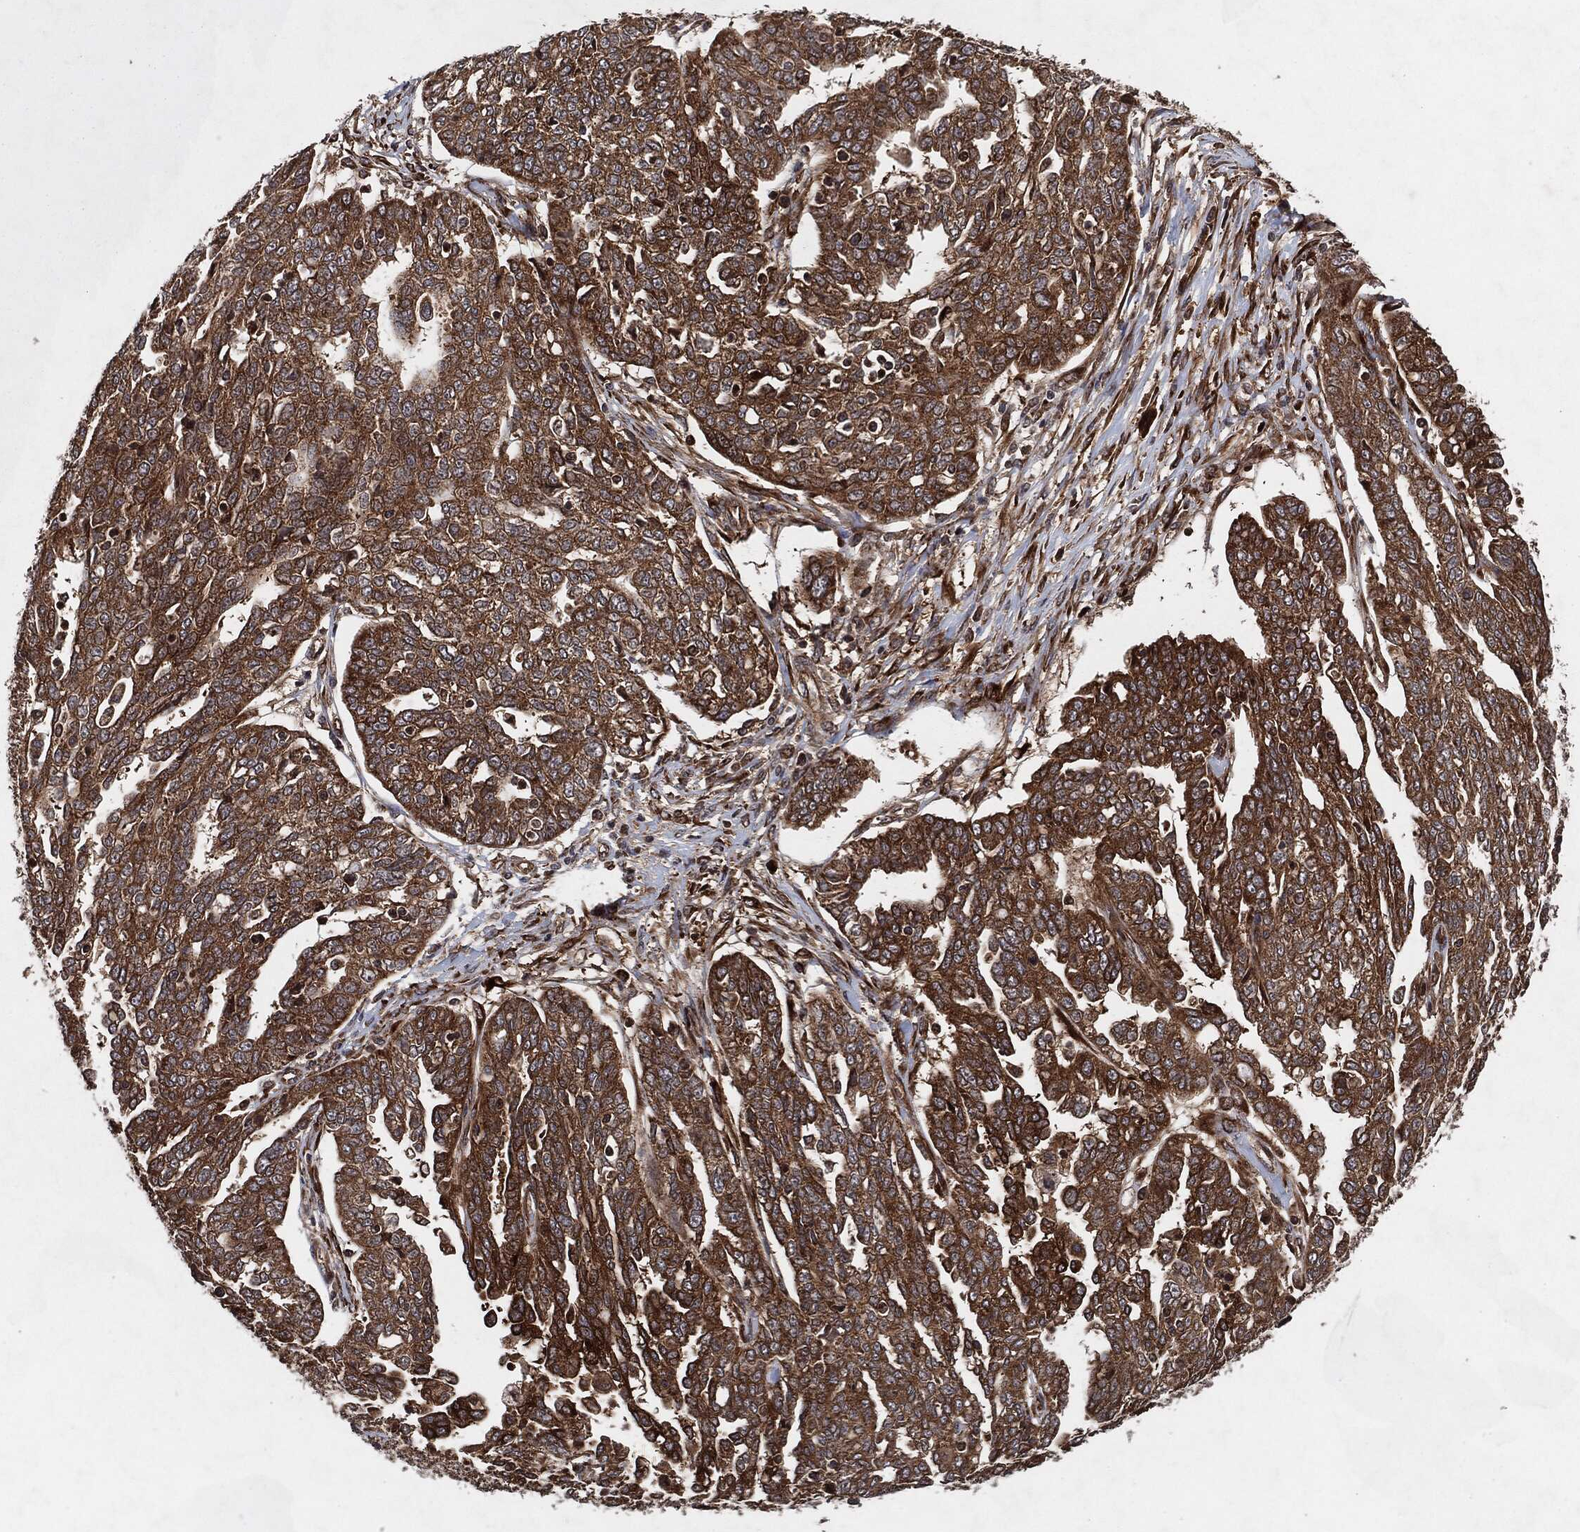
{"staining": {"intensity": "strong", "quantity": ">75%", "location": "cytoplasmic/membranous"}, "tissue": "ovarian cancer", "cell_type": "Tumor cells", "image_type": "cancer", "snomed": [{"axis": "morphology", "description": "Cystadenocarcinoma, serous, NOS"}, {"axis": "topography", "description": "Ovary"}], "caption": "Immunohistochemical staining of human serous cystadenocarcinoma (ovarian) exhibits high levels of strong cytoplasmic/membranous positivity in about >75% of tumor cells.", "gene": "BCAR1", "patient": {"sex": "female", "age": 67}}